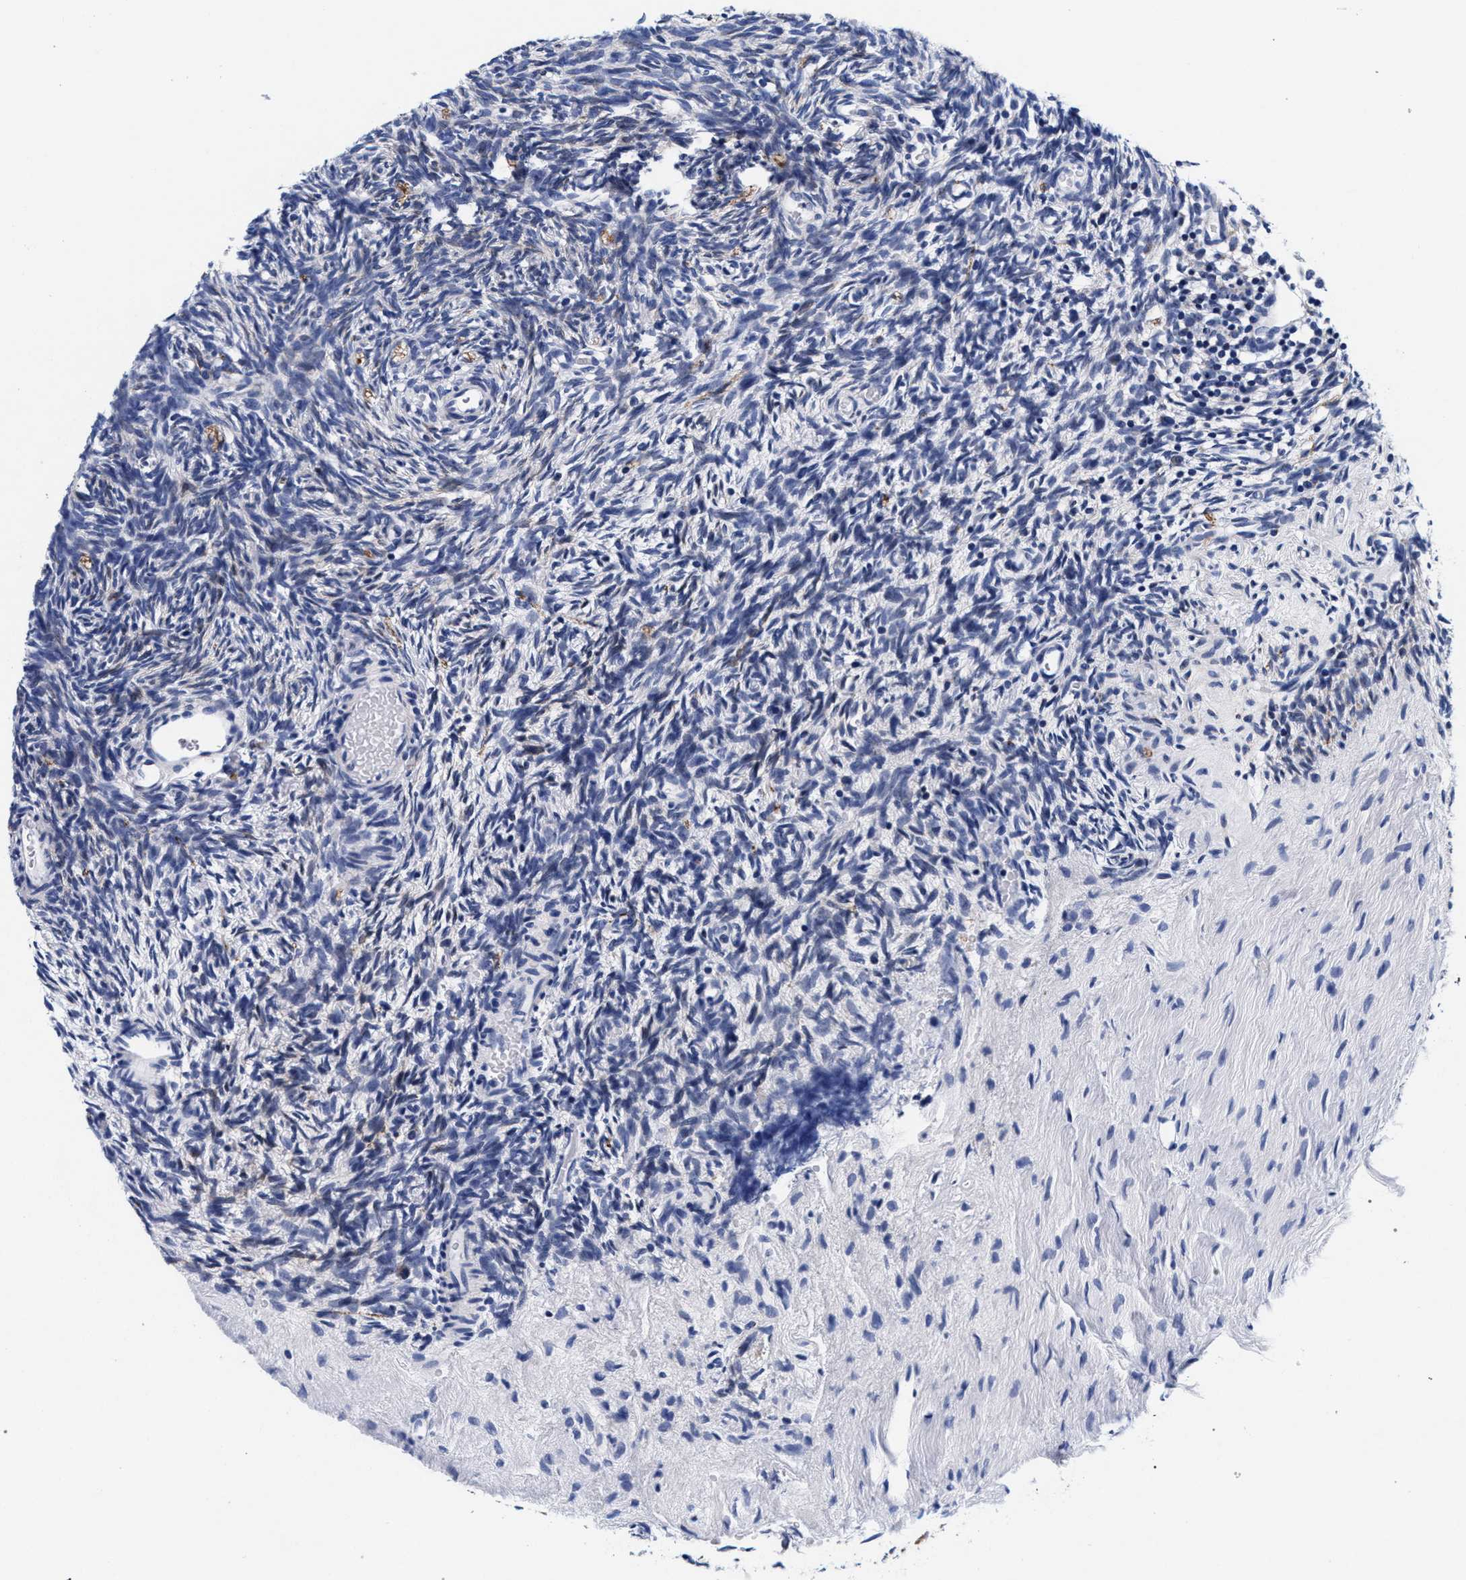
{"staining": {"intensity": "weak", "quantity": "<25%", "location": "cytoplasmic/membranous"}, "tissue": "ovary", "cell_type": "Ovarian stroma cells", "image_type": "normal", "snomed": [{"axis": "morphology", "description": "Normal tissue, NOS"}, {"axis": "topography", "description": "Ovary"}], "caption": "The image shows no significant positivity in ovarian stroma cells of ovary. (DAB (3,3'-diaminobenzidine) IHC with hematoxylin counter stain).", "gene": "RAB3B", "patient": {"sex": "female", "age": 35}}